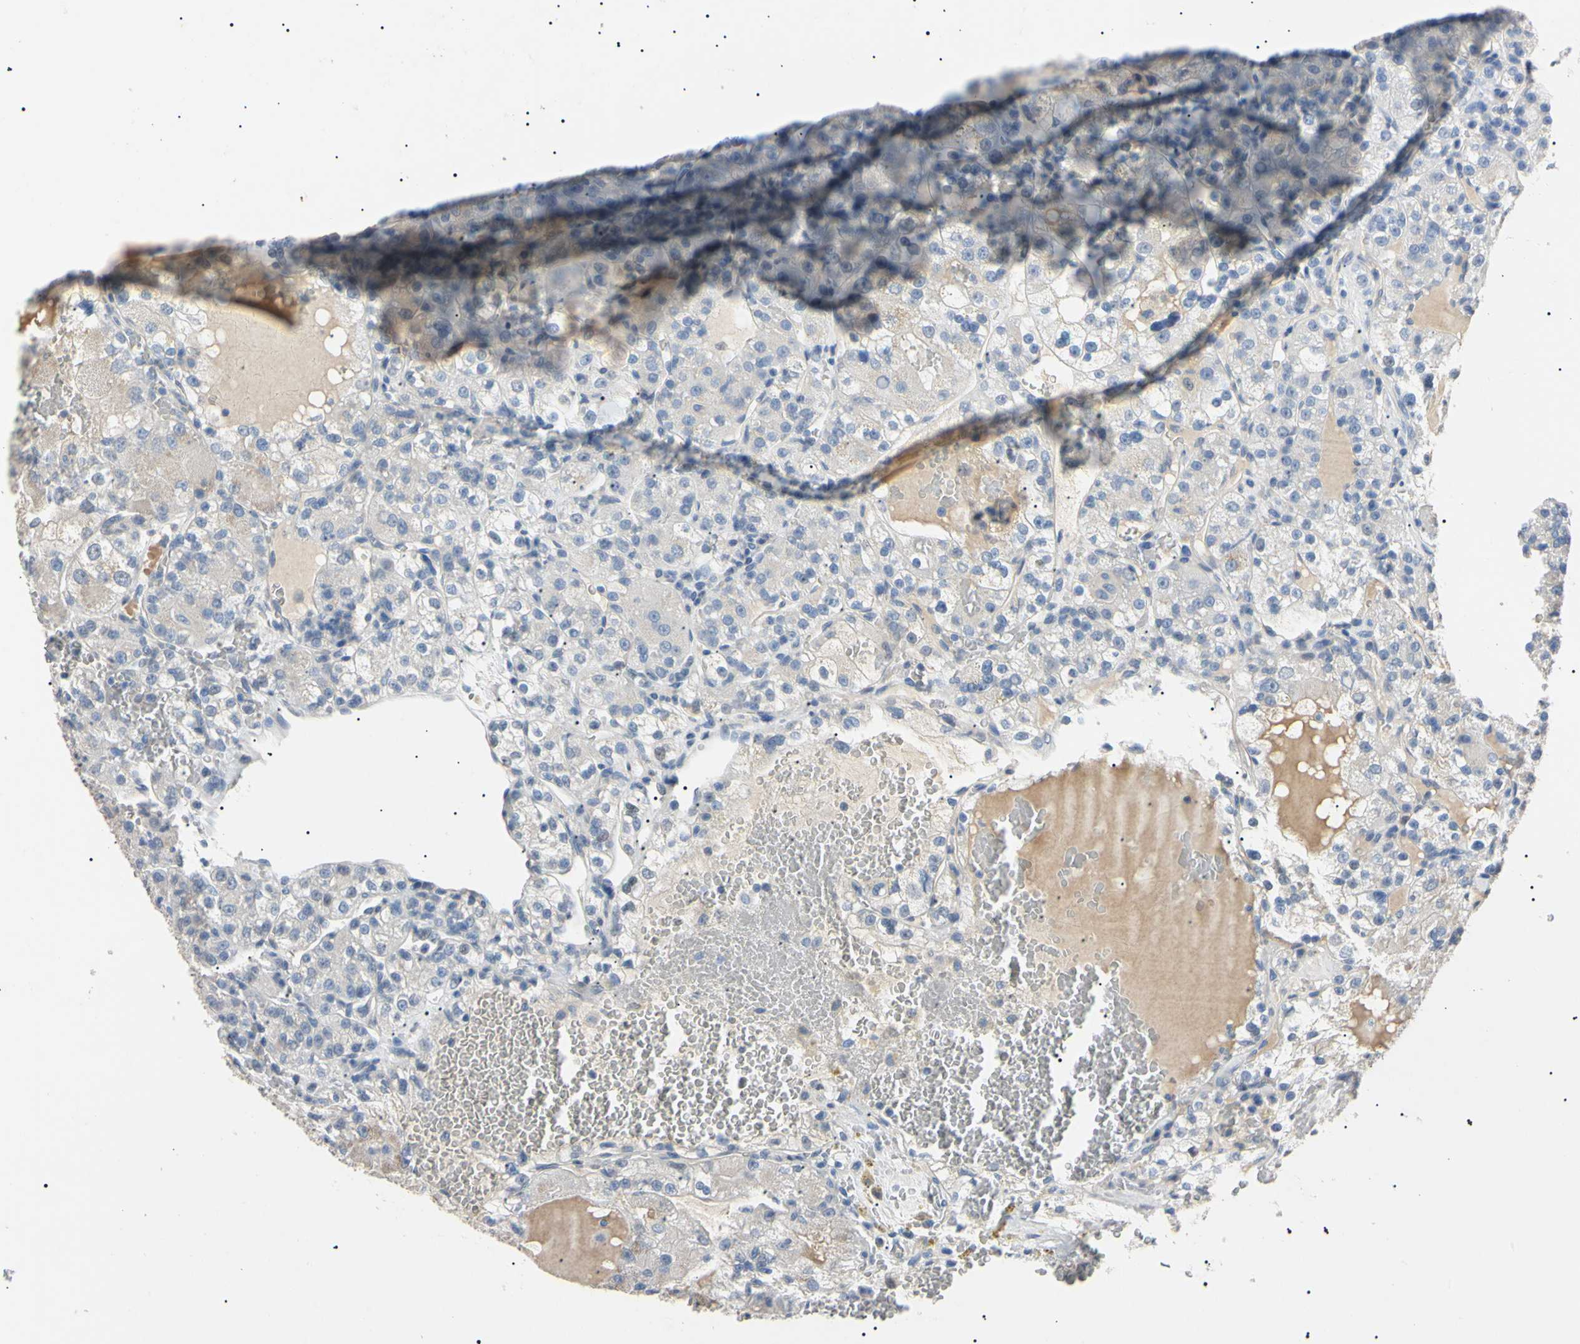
{"staining": {"intensity": "negative", "quantity": "none", "location": "none"}, "tissue": "renal cancer", "cell_type": "Tumor cells", "image_type": "cancer", "snomed": [{"axis": "morphology", "description": "Normal tissue, NOS"}, {"axis": "morphology", "description": "Adenocarcinoma, NOS"}, {"axis": "topography", "description": "Kidney"}], "caption": "This image is of renal cancer stained with immunohistochemistry (IHC) to label a protein in brown with the nuclei are counter-stained blue. There is no expression in tumor cells.", "gene": "CGB3", "patient": {"sex": "male", "age": 61}}